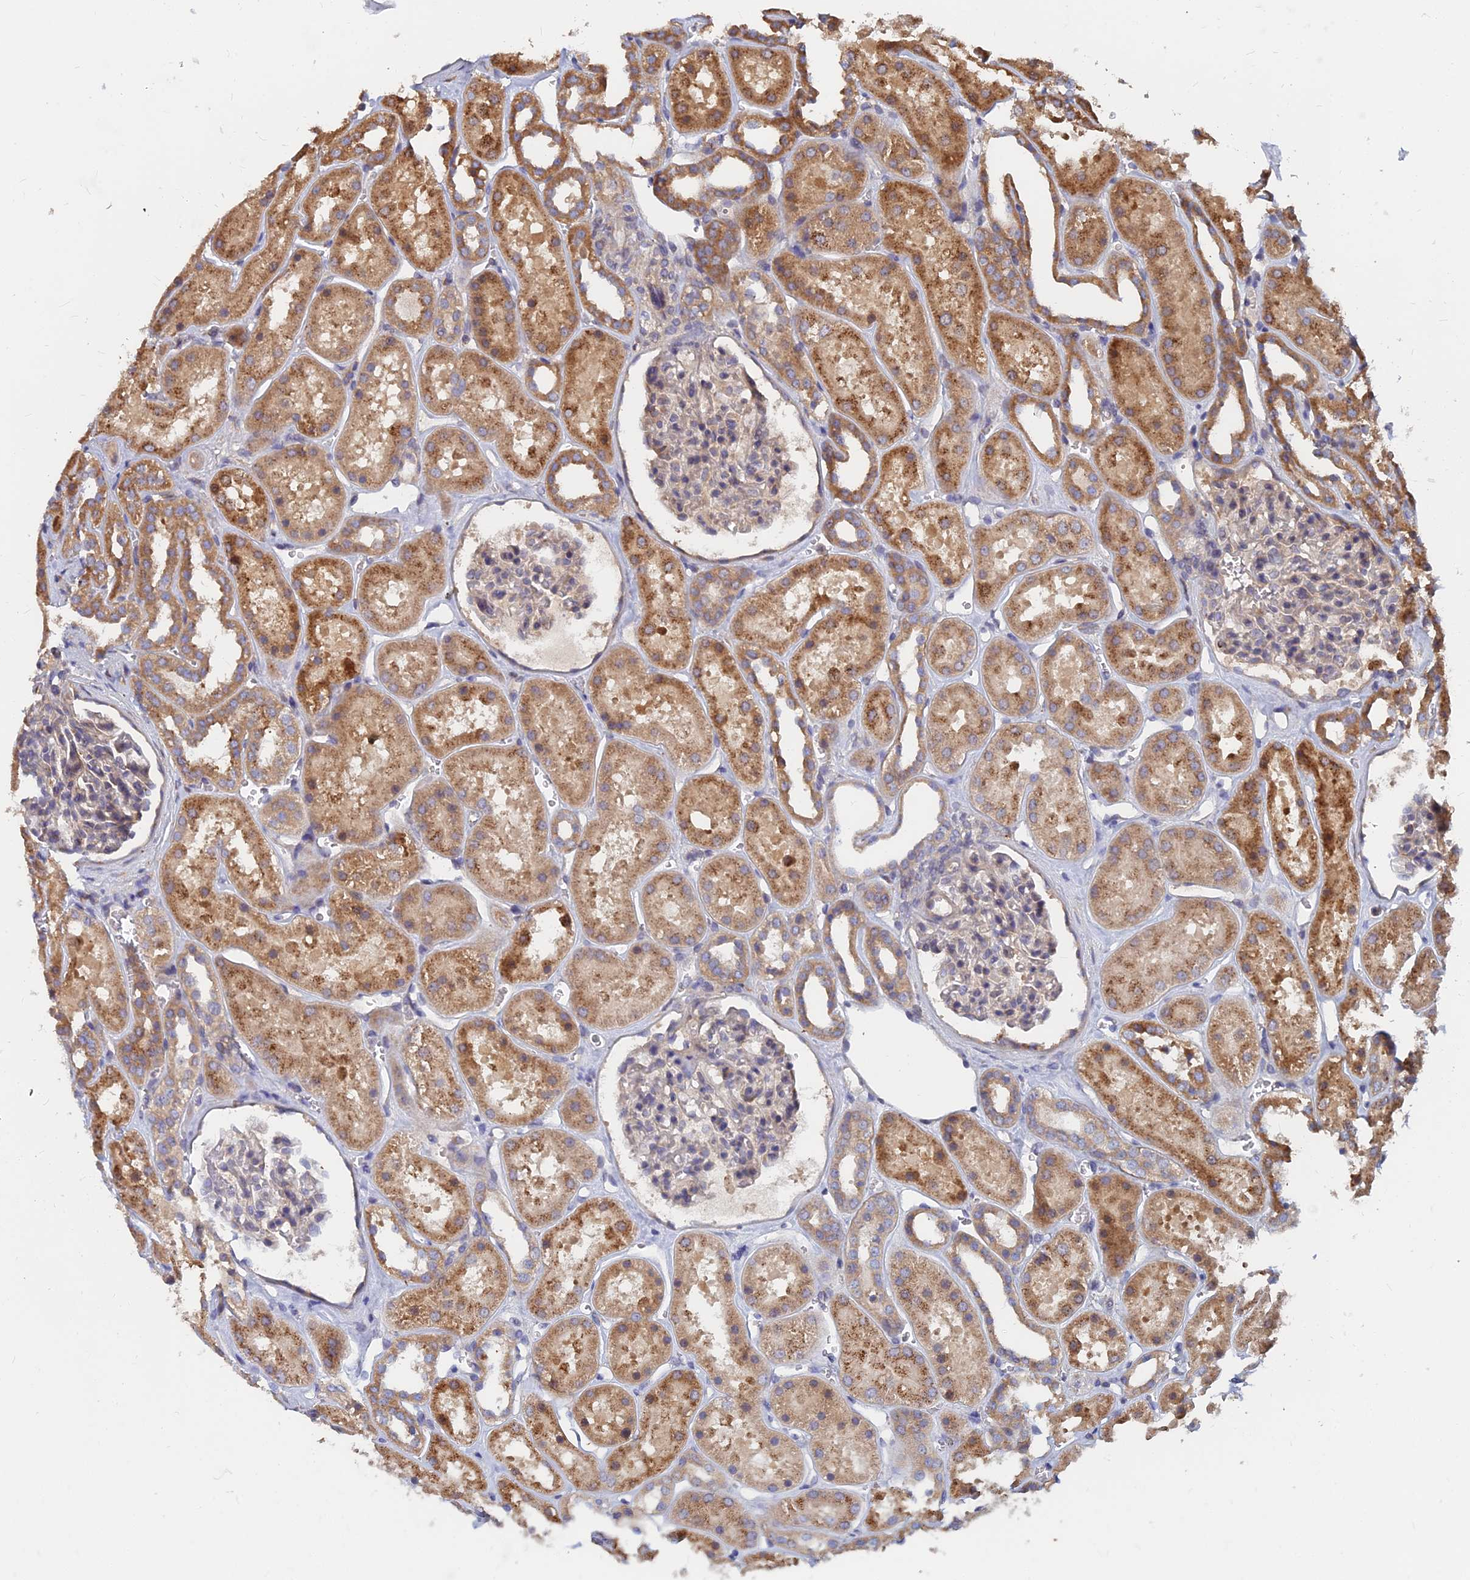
{"staining": {"intensity": "negative", "quantity": "none", "location": "none"}, "tissue": "kidney", "cell_type": "Cells in glomeruli", "image_type": "normal", "snomed": [{"axis": "morphology", "description": "Normal tissue, NOS"}, {"axis": "topography", "description": "Kidney"}], "caption": "Micrograph shows no protein positivity in cells in glomeruli of normal kidney. (DAB (3,3'-diaminobenzidine) immunohistochemistry, high magnification).", "gene": "CCZ1B", "patient": {"sex": "female", "age": 41}}